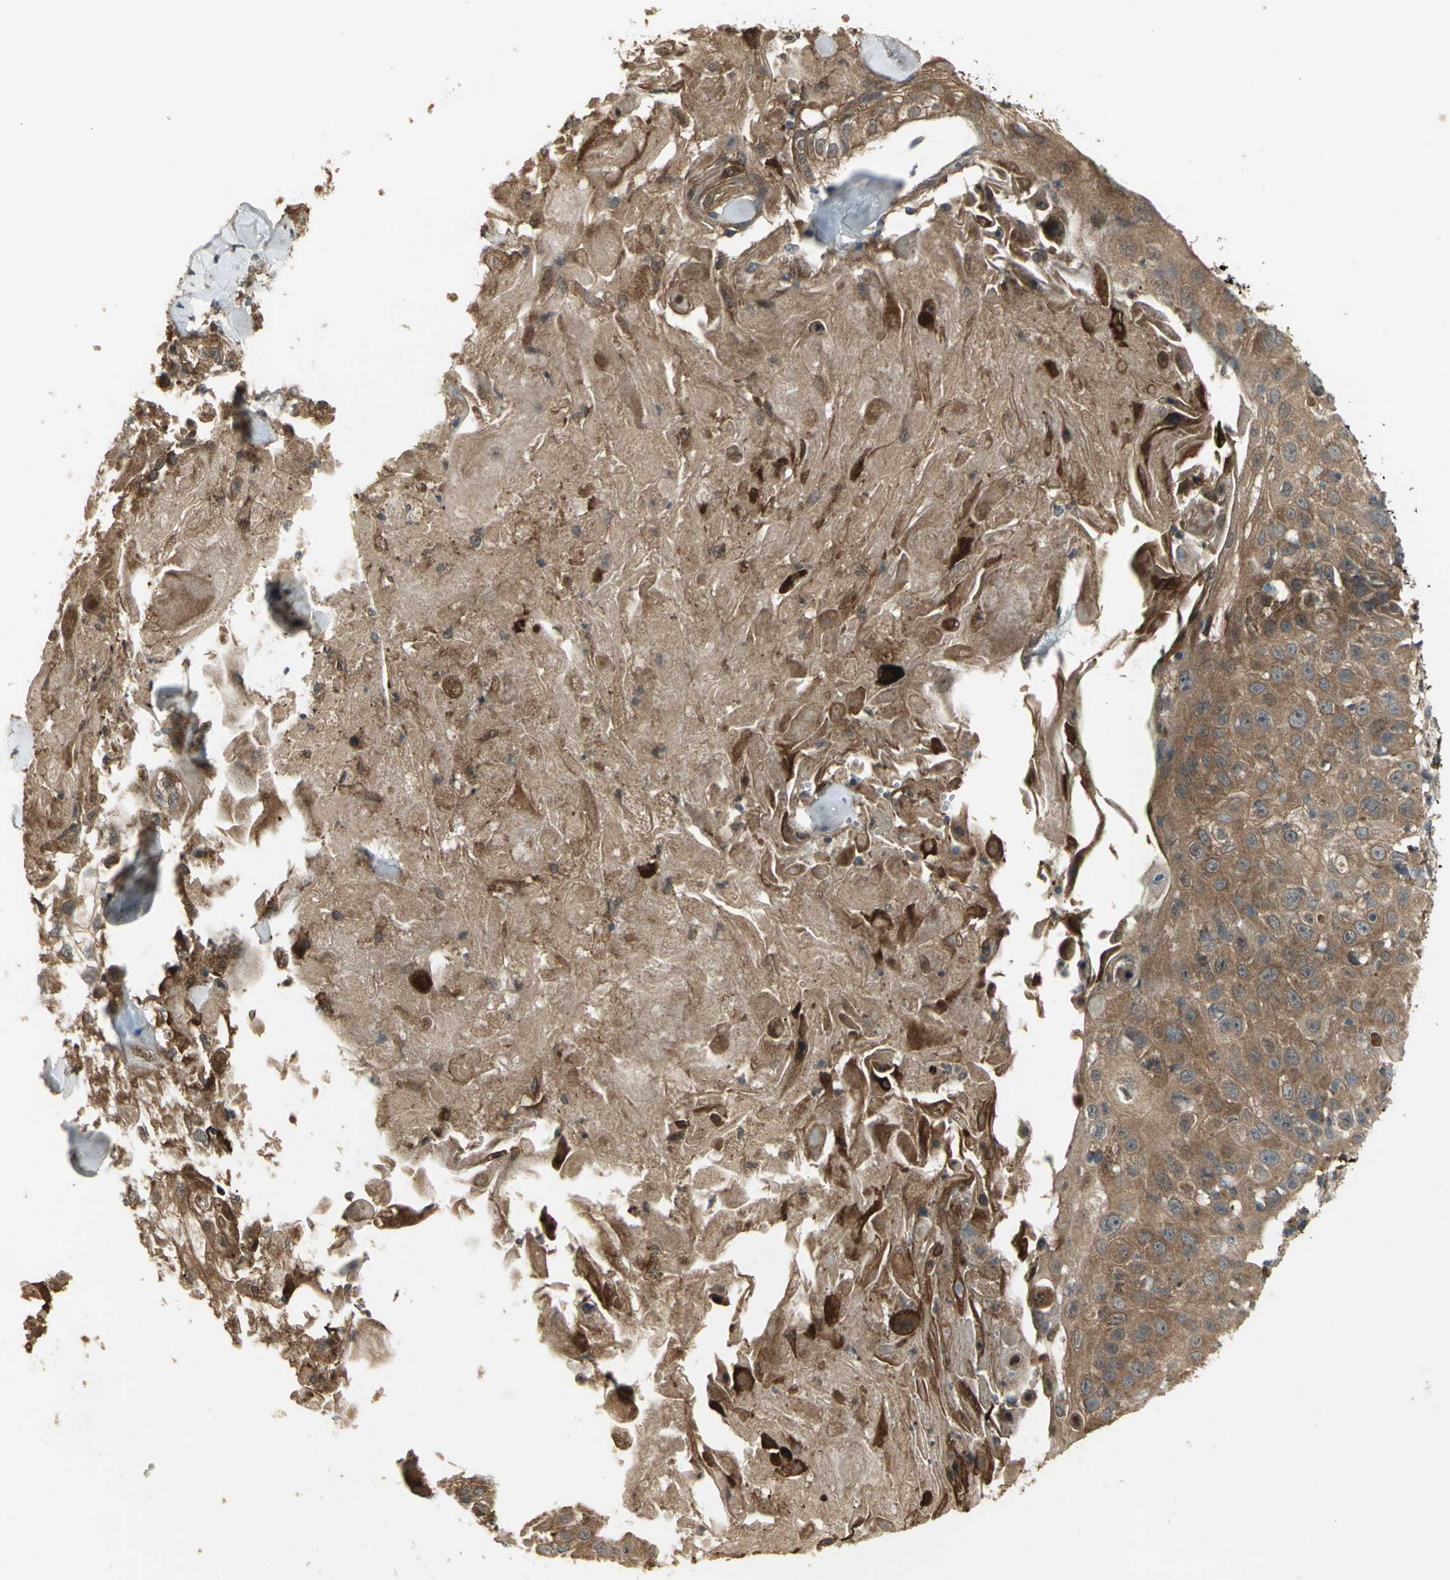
{"staining": {"intensity": "strong", "quantity": ">75%", "location": "cytoplasmic/membranous"}, "tissue": "skin cancer", "cell_type": "Tumor cells", "image_type": "cancer", "snomed": [{"axis": "morphology", "description": "Squamous cell carcinoma, NOS"}, {"axis": "topography", "description": "Skin"}], "caption": "Skin cancer (squamous cell carcinoma) stained with immunohistochemistry displays strong cytoplasmic/membranous positivity in about >75% of tumor cells.", "gene": "AMT", "patient": {"sex": "male", "age": 86}}